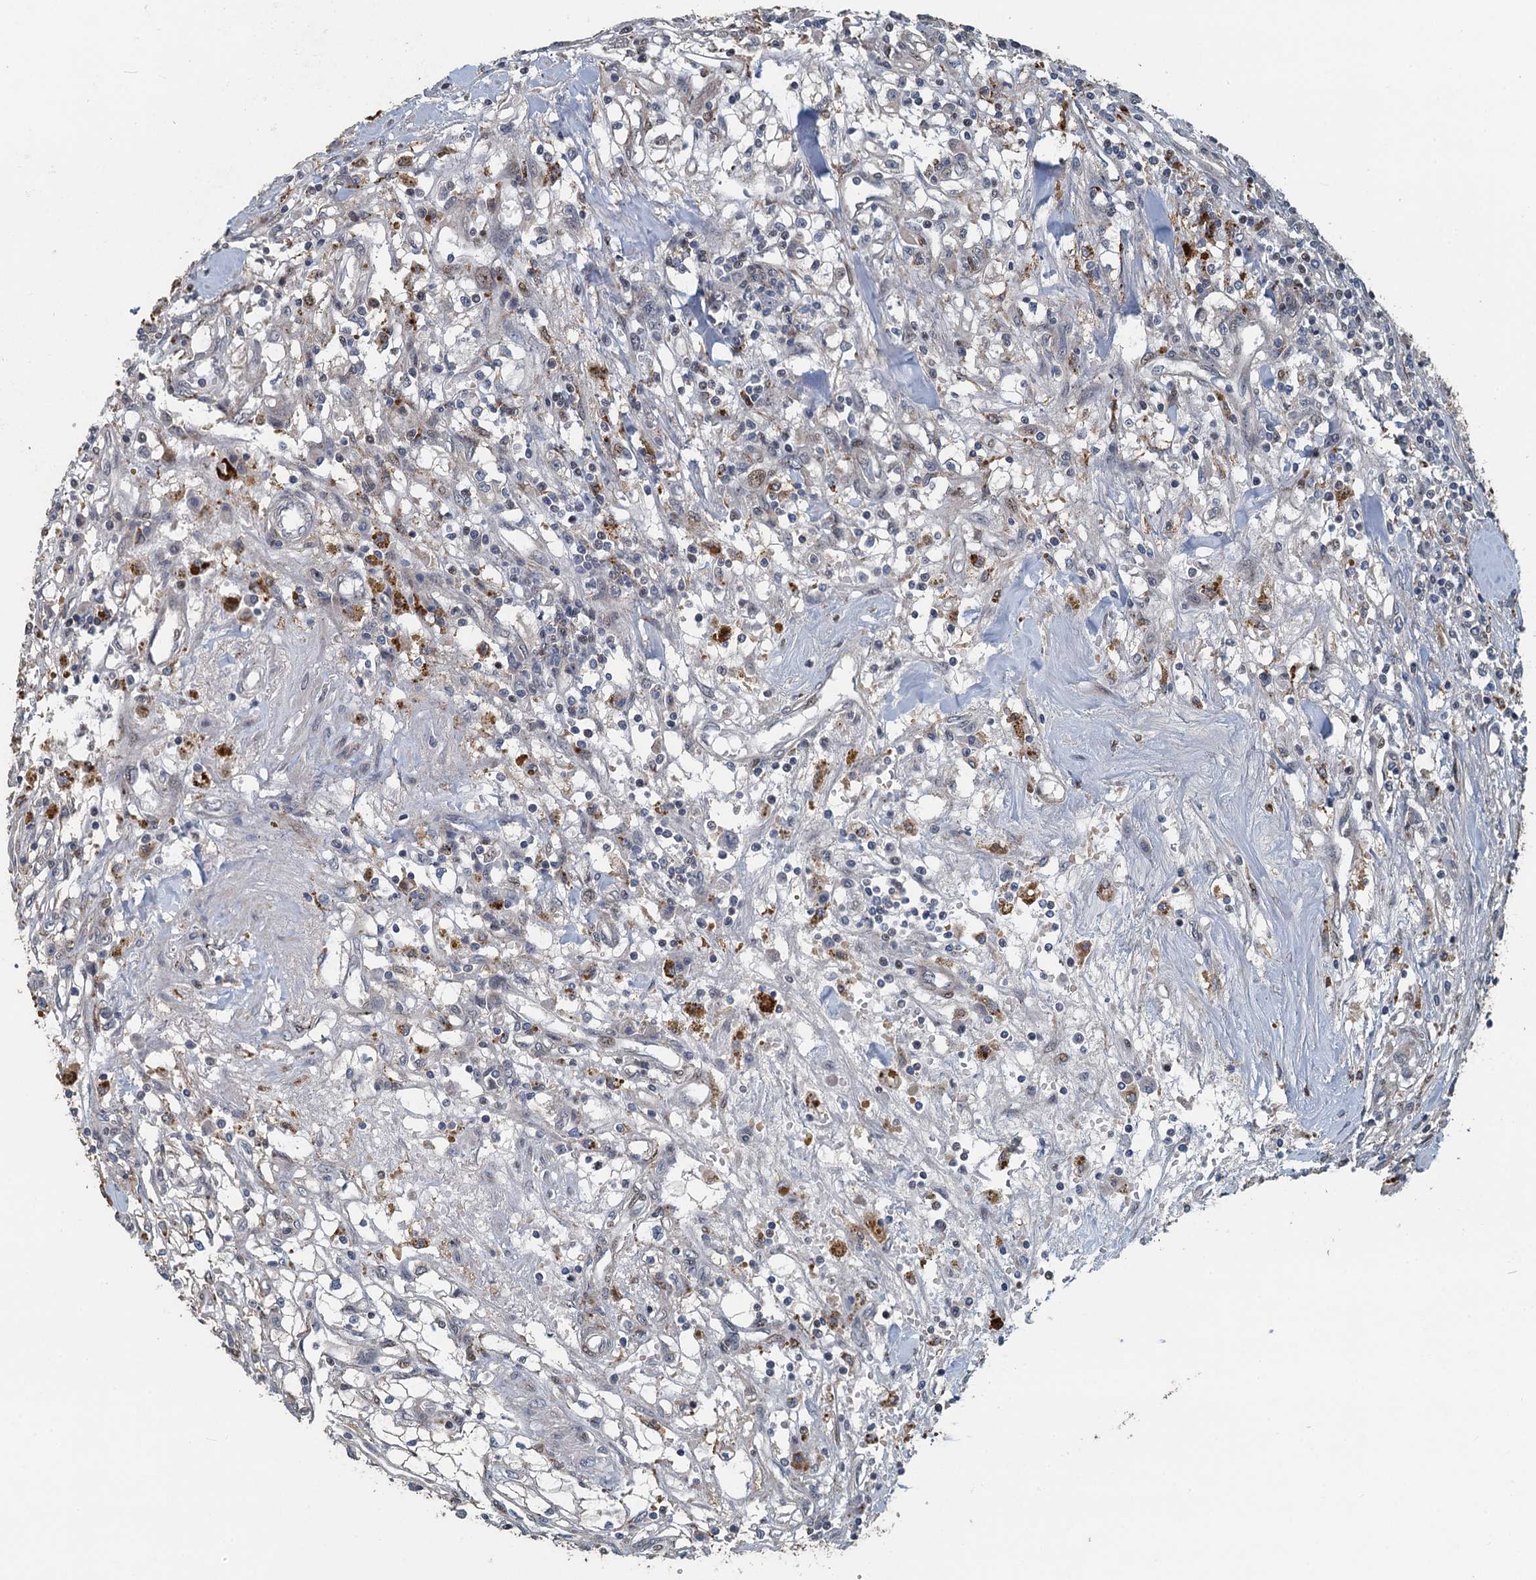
{"staining": {"intensity": "negative", "quantity": "none", "location": "none"}, "tissue": "renal cancer", "cell_type": "Tumor cells", "image_type": "cancer", "snomed": [{"axis": "morphology", "description": "Adenocarcinoma, NOS"}, {"axis": "topography", "description": "Kidney"}], "caption": "Renal adenocarcinoma stained for a protein using IHC reveals no positivity tumor cells.", "gene": "AGRN", "patient": {"sex": "male", "age": 56}}